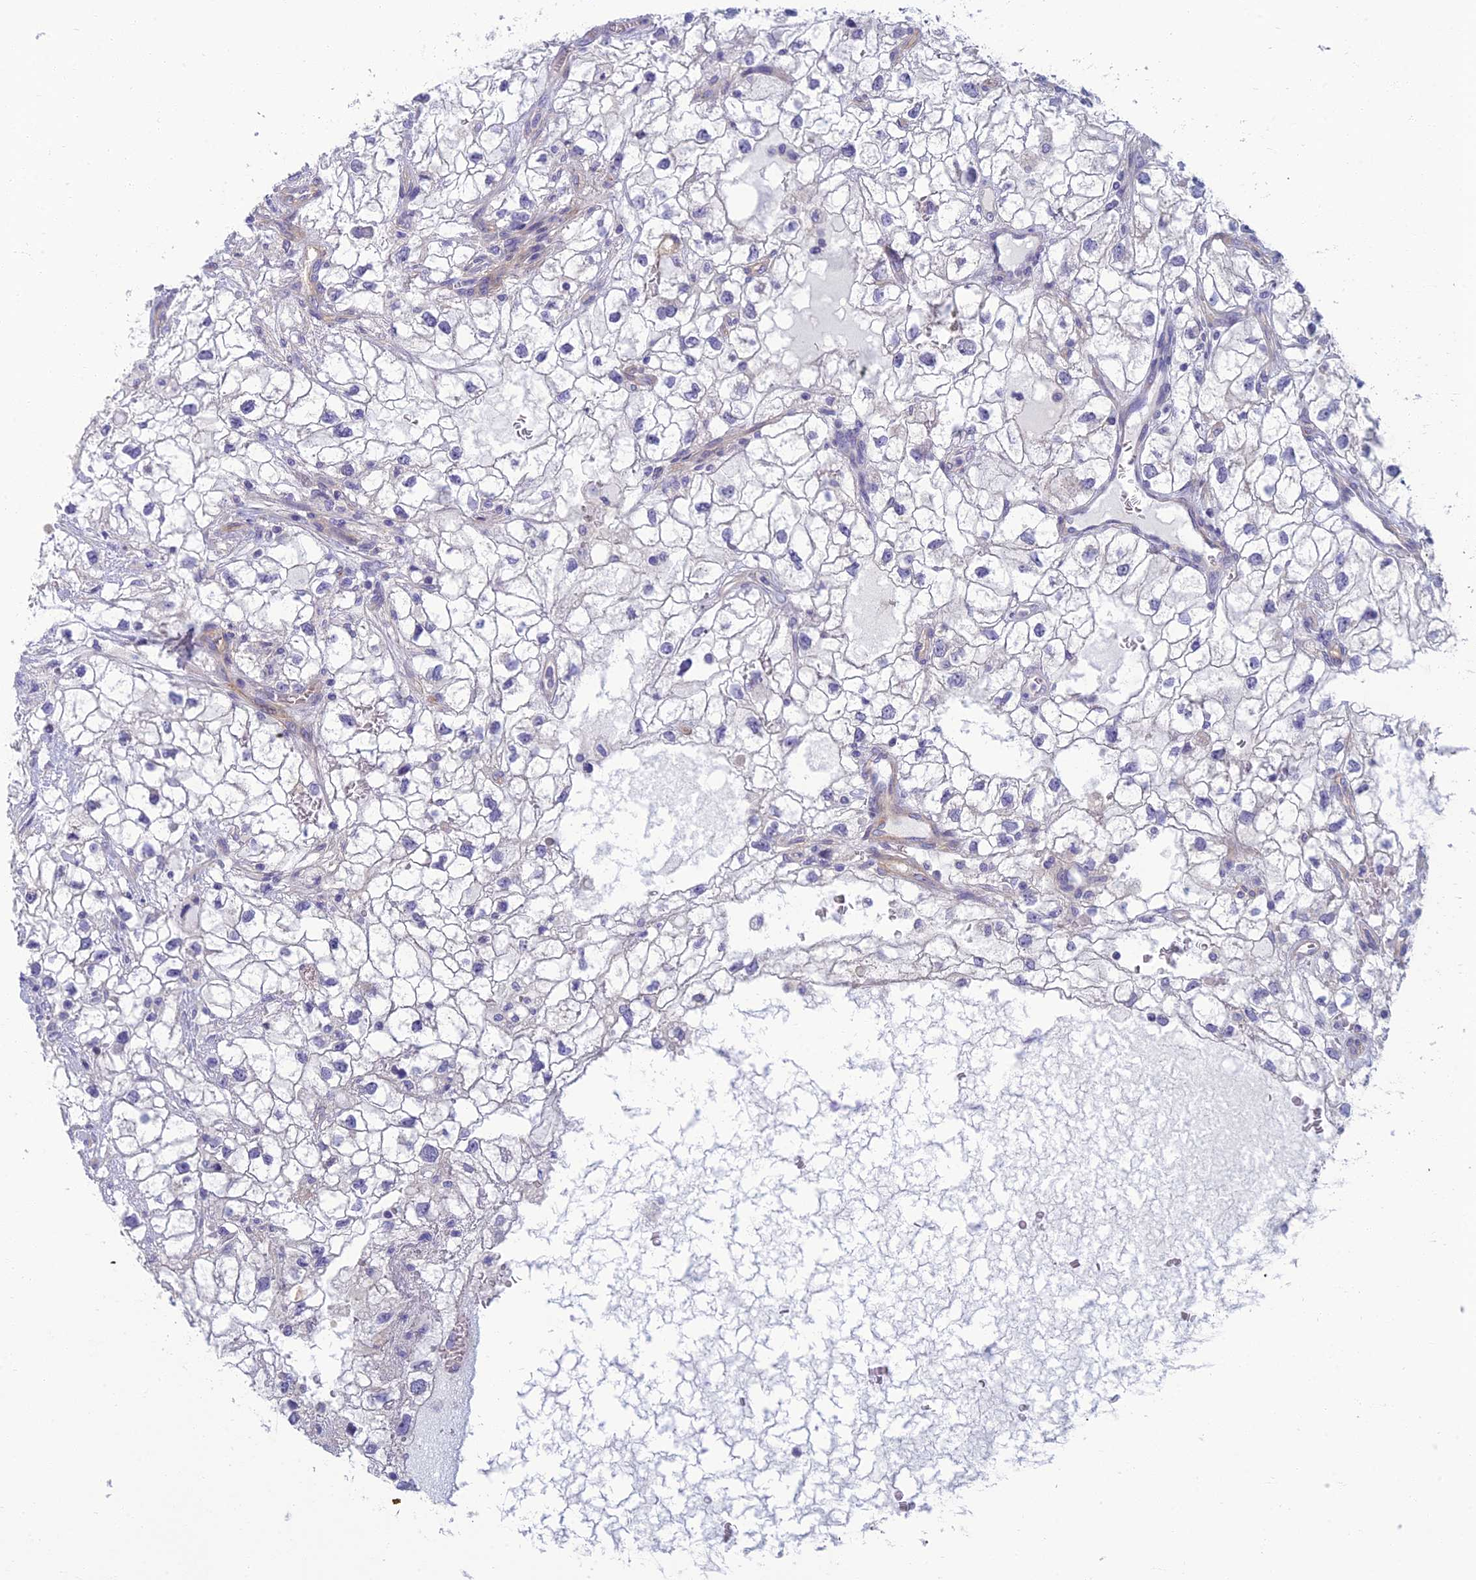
{"staining": {"intensity": "negative", "quantity": "none", "location": "none"}, "tissue": "renal cancer", "cell_type": "Tumor cells", "image_type": "cancer", "snomed": [{"axis": "morphology", "description": "Adenocarcinoma, NOS"}, {"axis": "topography", "description": "Kidney"}], "caption": "High power microscopy image of an IHC image of adenocarcinoma (renal), revealing no significant staining in tumor cells. Brightfield microscopy of immunohistochemistry stained with DAB (3,3'-diaminobenzidine) (brown) and hematoxylin (blue), captured at high magnification.", "gene": "NEURL1", "patient": {"sex": "male", "age": 59}}